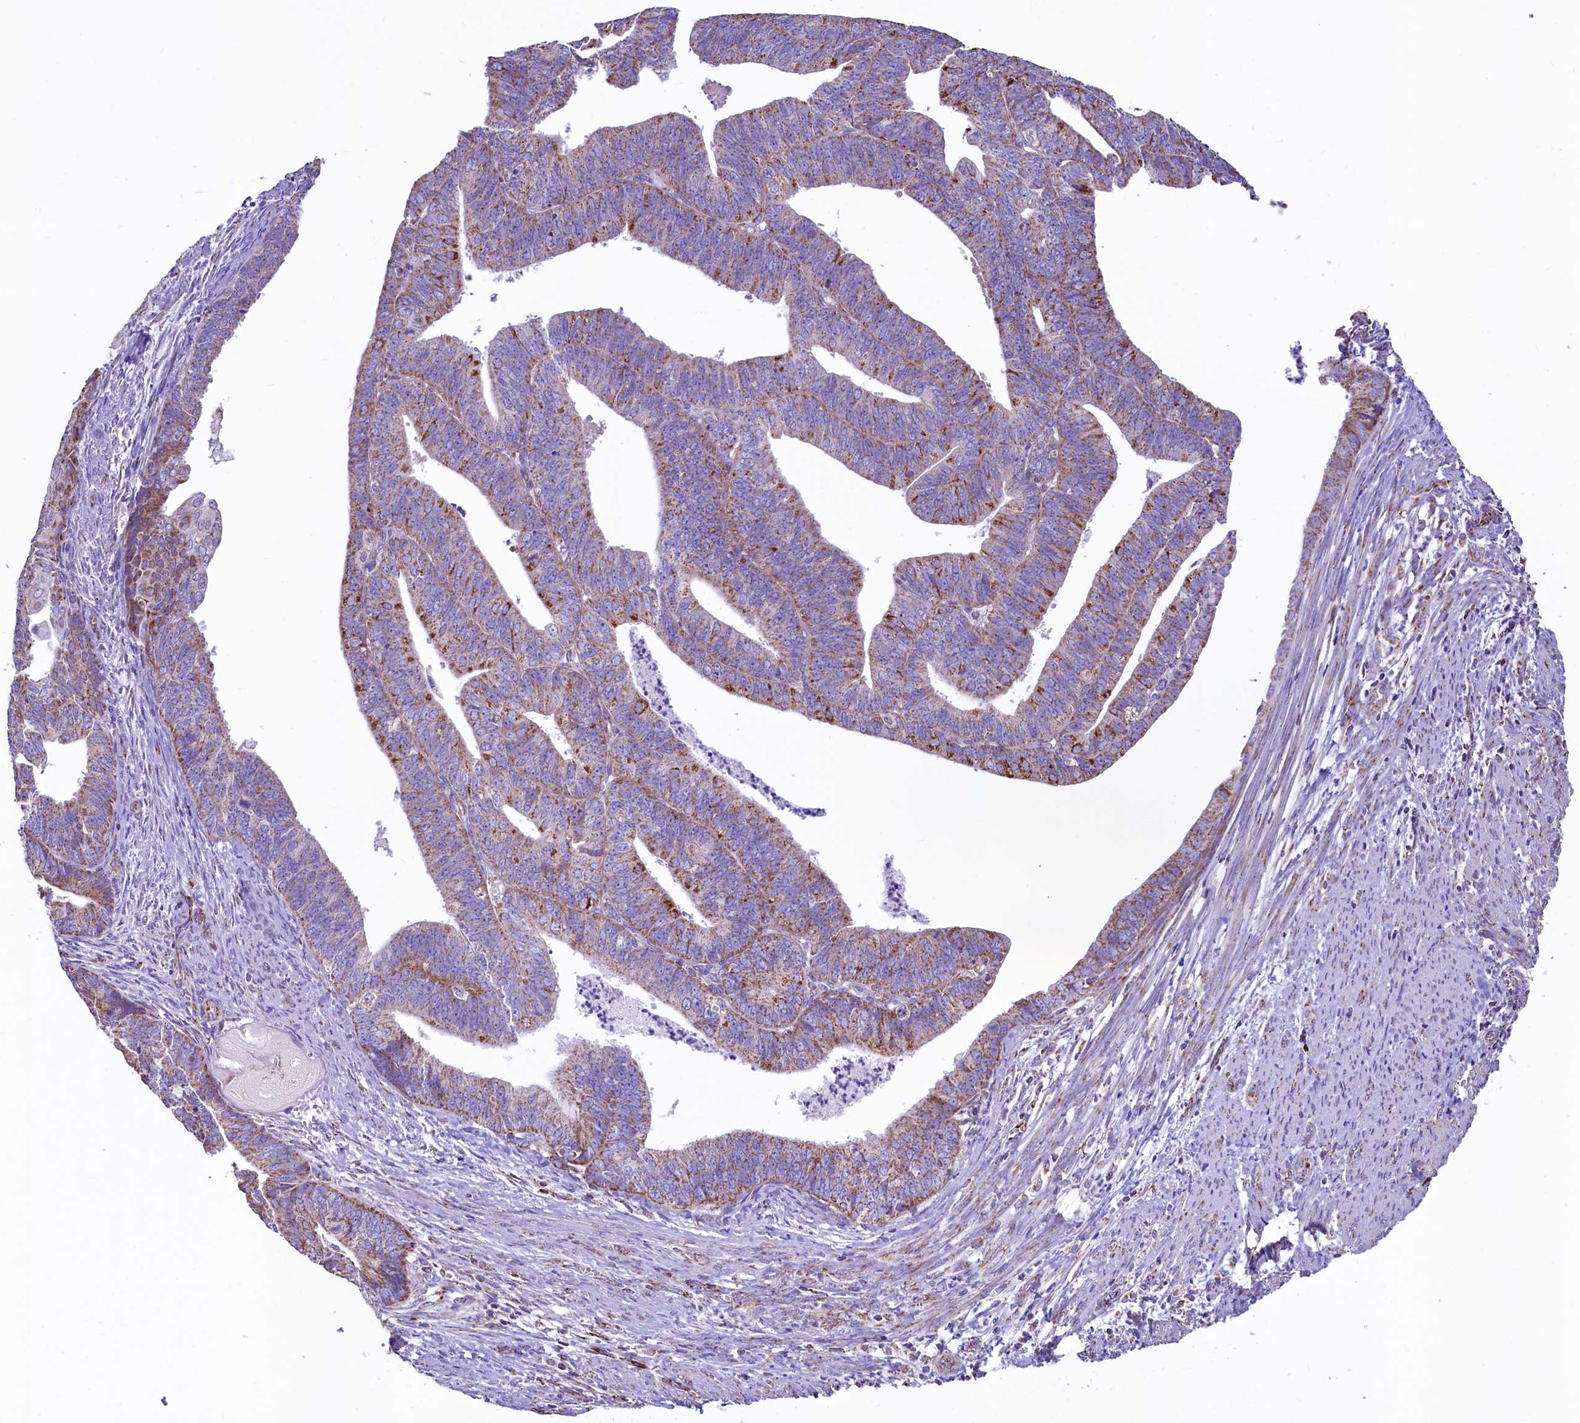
{"staining": {"intensity": "moderate", "quantity": "25%-75%", "location": "cytoplasmic/membranous"}, "tissue": "endometrial cancer", "cell_type": "Tumor cells", "image_type": "cancer", "snomed": [{"axis": "morphology", "description": "Adenocarcinoma, NOS"}, {"axis": "topography", "description": "Endometrium"}], "caption": "Immunohistochemical staining of human endometrial adenocarcinoma shows moderate cytoplasmic/membranous protein positivity in approximately 25%-75% of tumor cells. The protein is shown in brown color, while the nuclei are stained blue.", "gene": "IDH3A", "patient": {"sex": "female", "age": 73}}